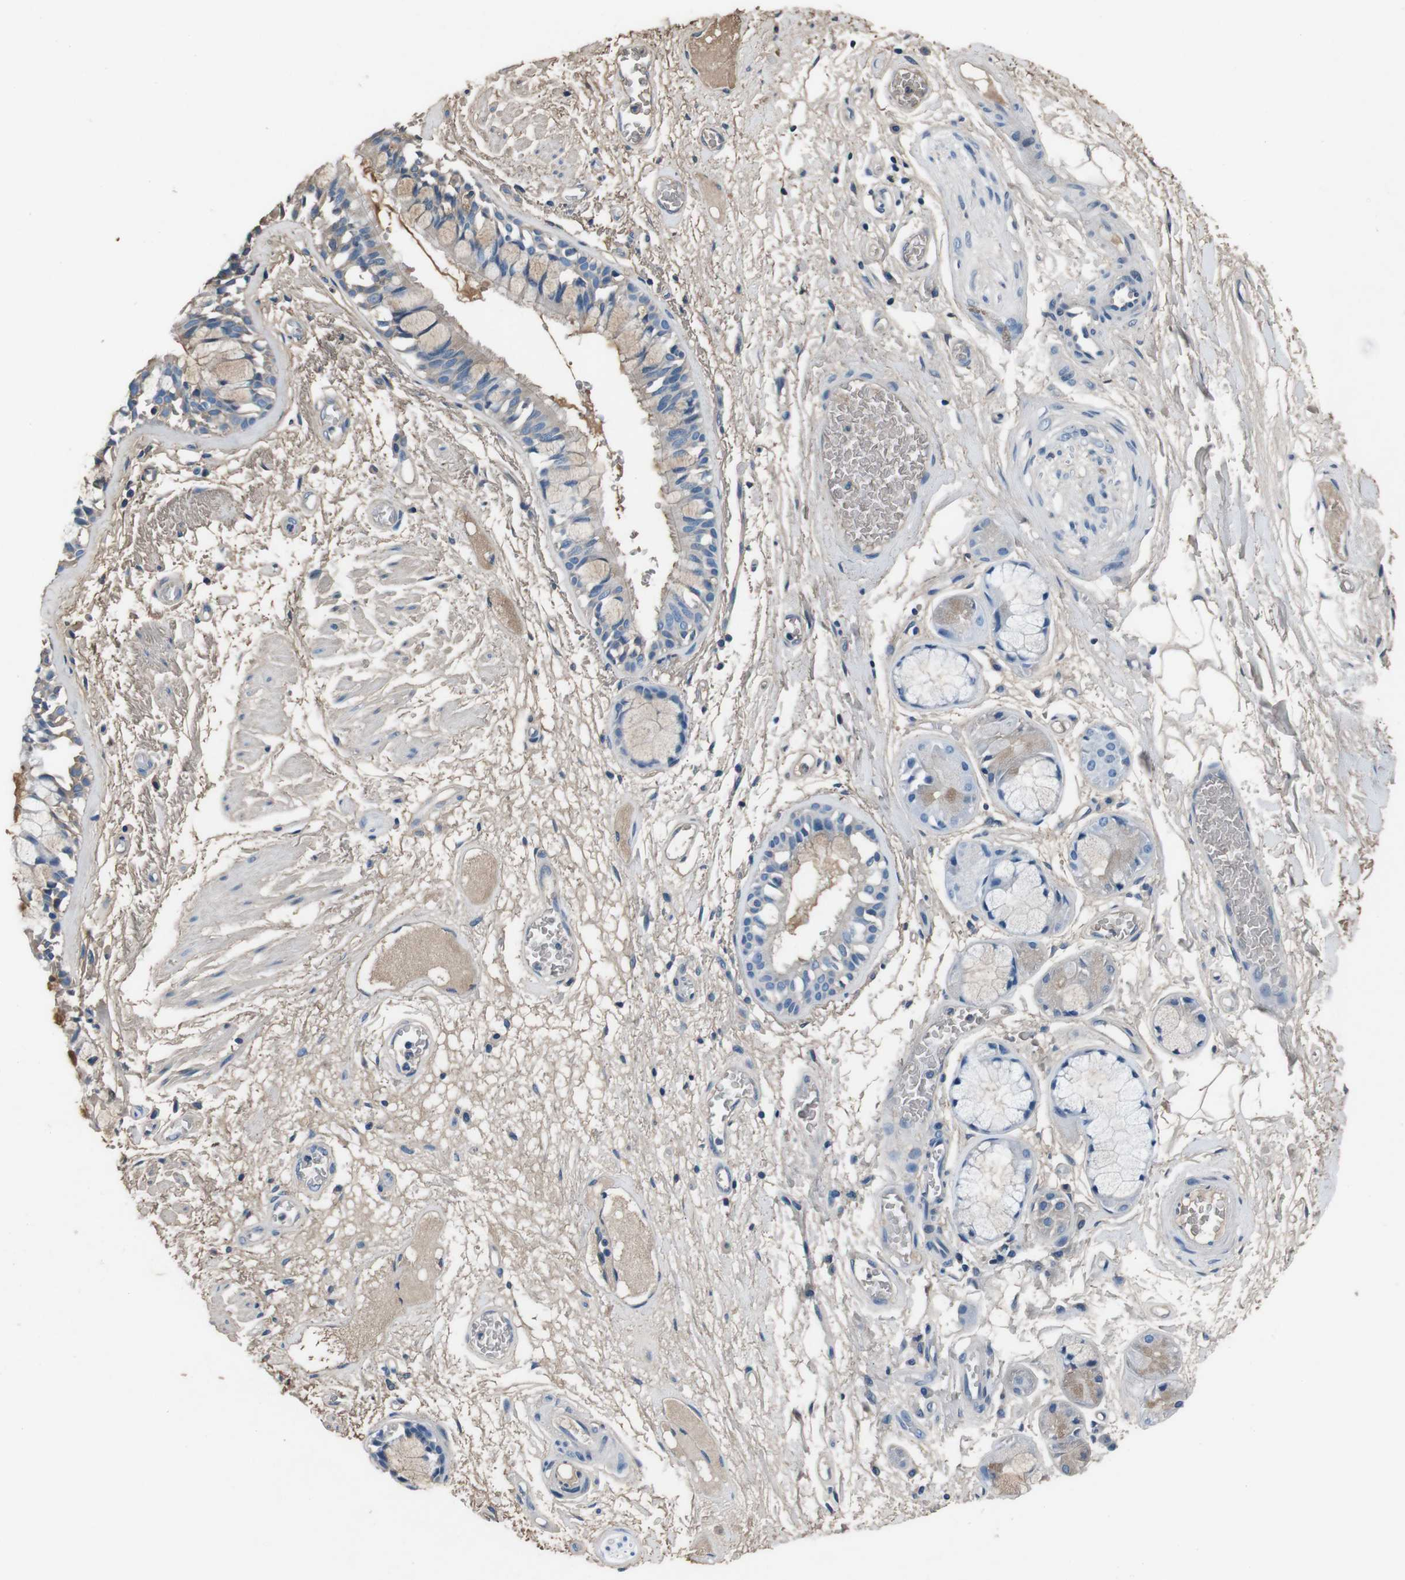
{"staining": {"intensity": "weak", "quantity": "<25%", "location": "cytoplasmic/membranous"}, "tissue": "bronchus", "cell_type": "Respiratory epithelial cells", "image_type": "normal", "snomed": [{"axis": "morphology", "description": "Normal tissue, NOS"}, {"axis": "topography", "description": "Bronchus"}], "caption": "This is a micrograph of immunohistochemistry staining of unremarkable bronchus, which shows no staining in respiratory epithelial cells. The staining is performed using DAB brown chromogen with nuclei counter-stained in using hematoxylin.", "gene": "LEP", "patient": {"sex": "male", "age": 66}}